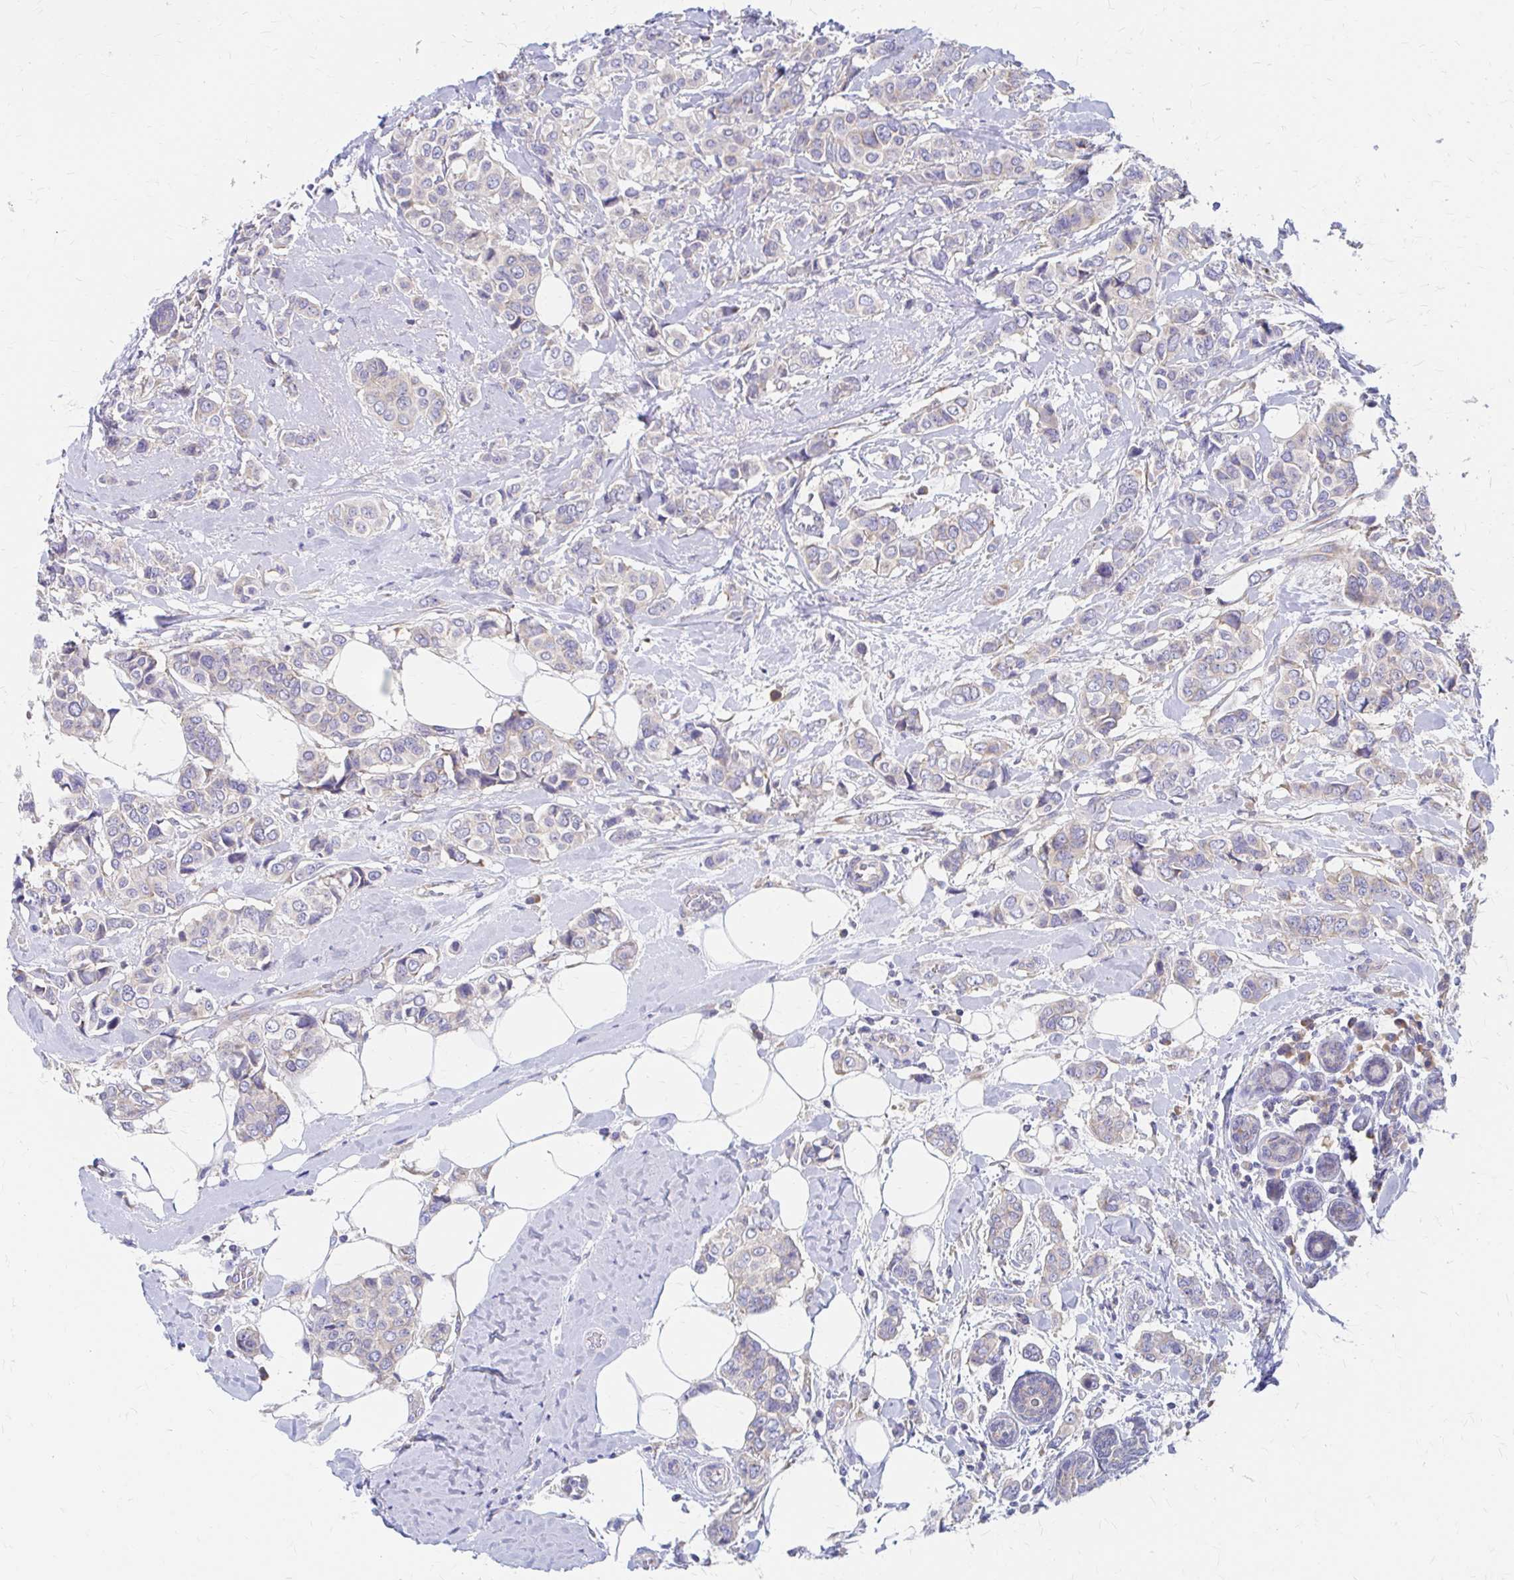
{"staining": {"intensity": "negative", "quantity": "none", "location": "none"}, "tissue": "breast cancer", "cell_type": "Tumor cells", "image_type": "cancer", "snomed": [{"axis": "morphology", "description": "Lobular carcinoma"}, {"axis": "topography", "description": "Breast"}], "caption": "Breast cancer (lobular carcinoma) was stained to show a protein in brown. There is no significant staining in tumor cells.", "gene": "RPL27A", "patient": {"sex": "female", "age": 51}}